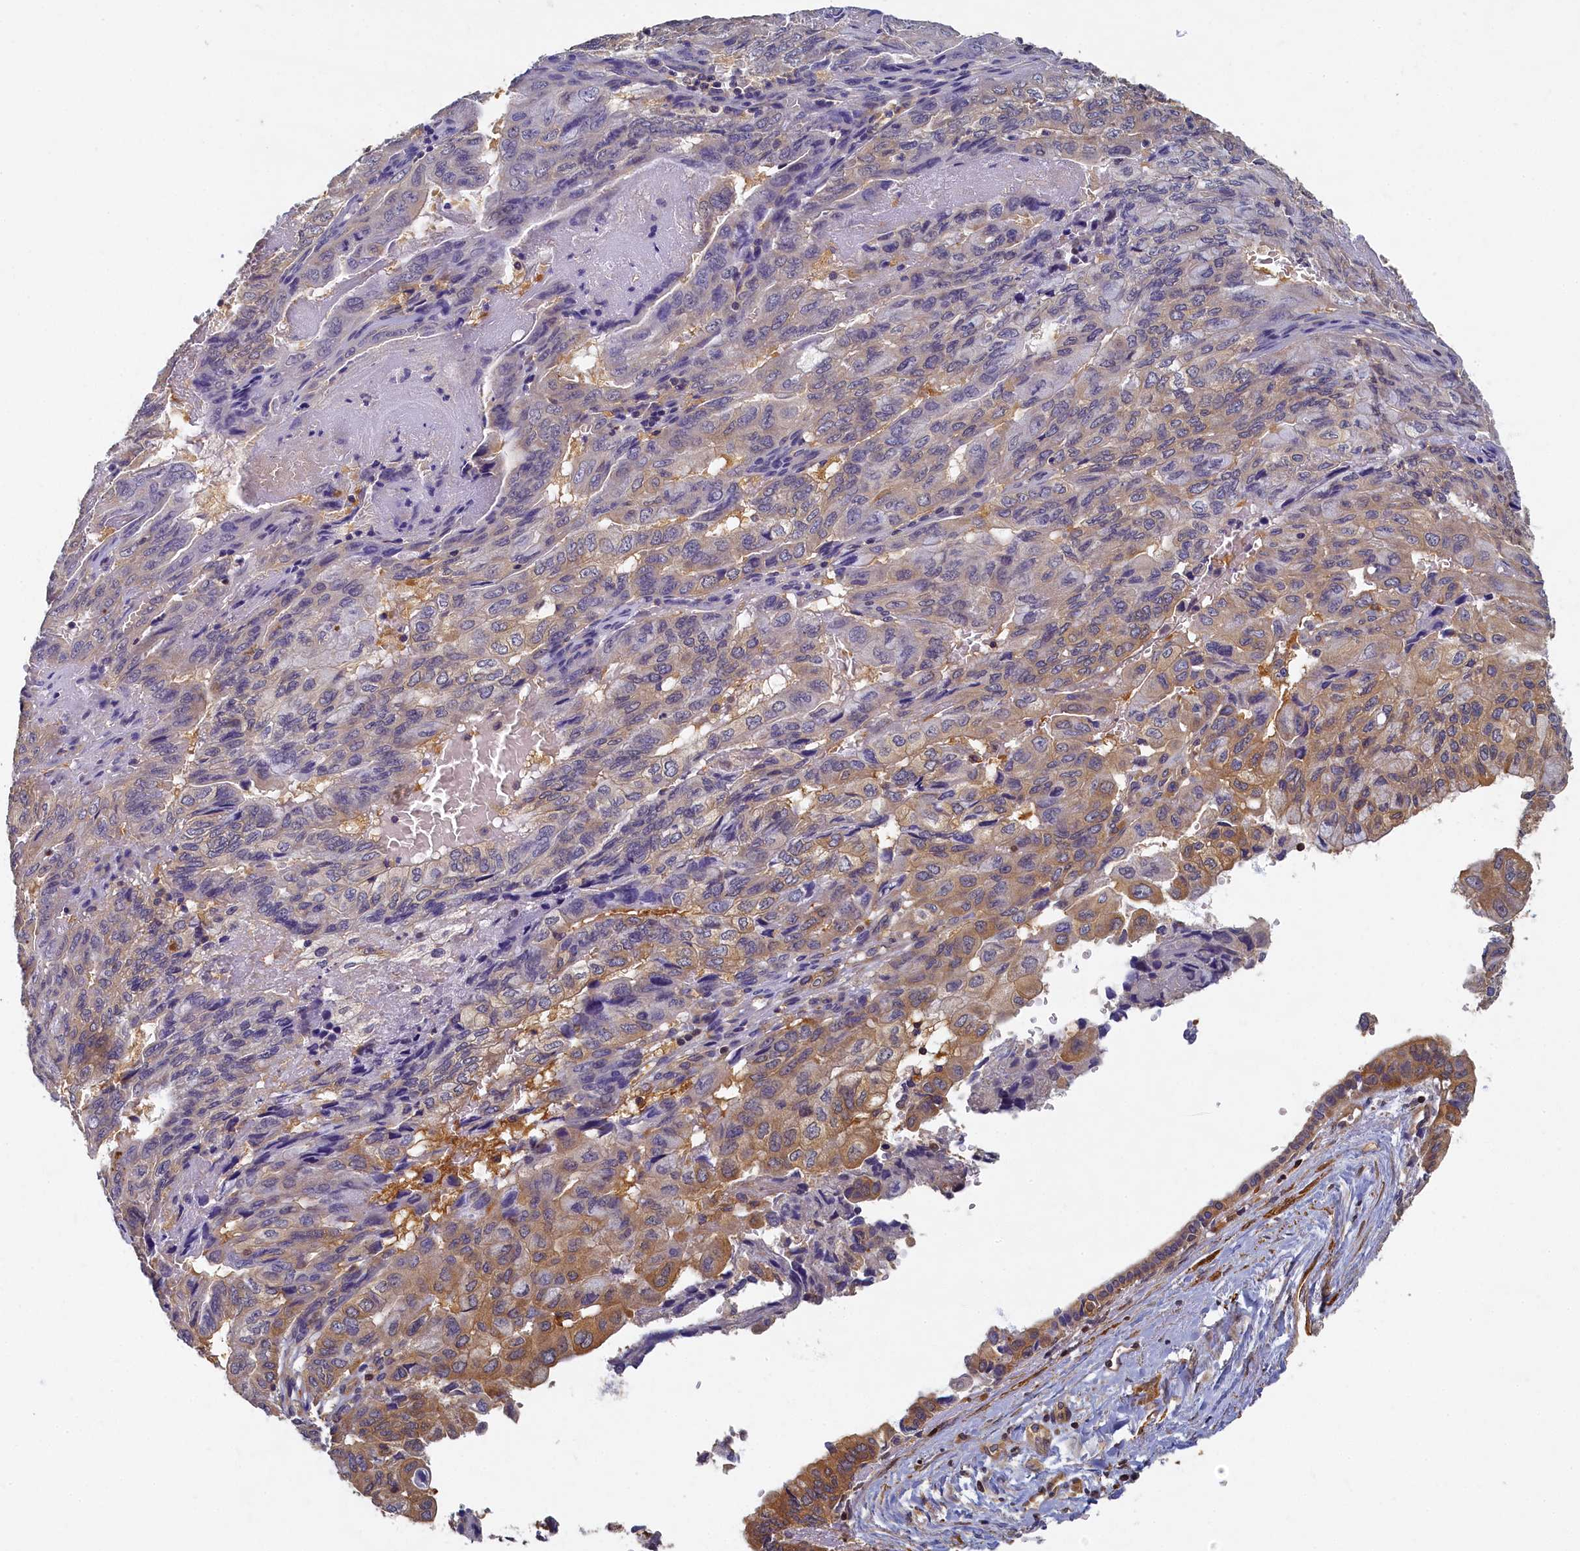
{"staining": {"intensity": "moderate", "quantity": "<25%", "location": "cytoplasmic/membranous"}, "tissue": "pancreatic cancer", "cell_type": "Tumor cells", "image_type": "cancer", "snomed": [{"axis": "morphology", "description": "Adenocarcinoma, NOS"}, {"axis": "topography", "description": "Pancreas"}], "caption": "Immunohistochemistry (IHC) of human pancreatic cancer reveals low levels of moderate cytoplasmic/membranous staining in about <25% of tumor cells.", "gene": "TBCB", "patient": {"sex": "male", "age": 51}}